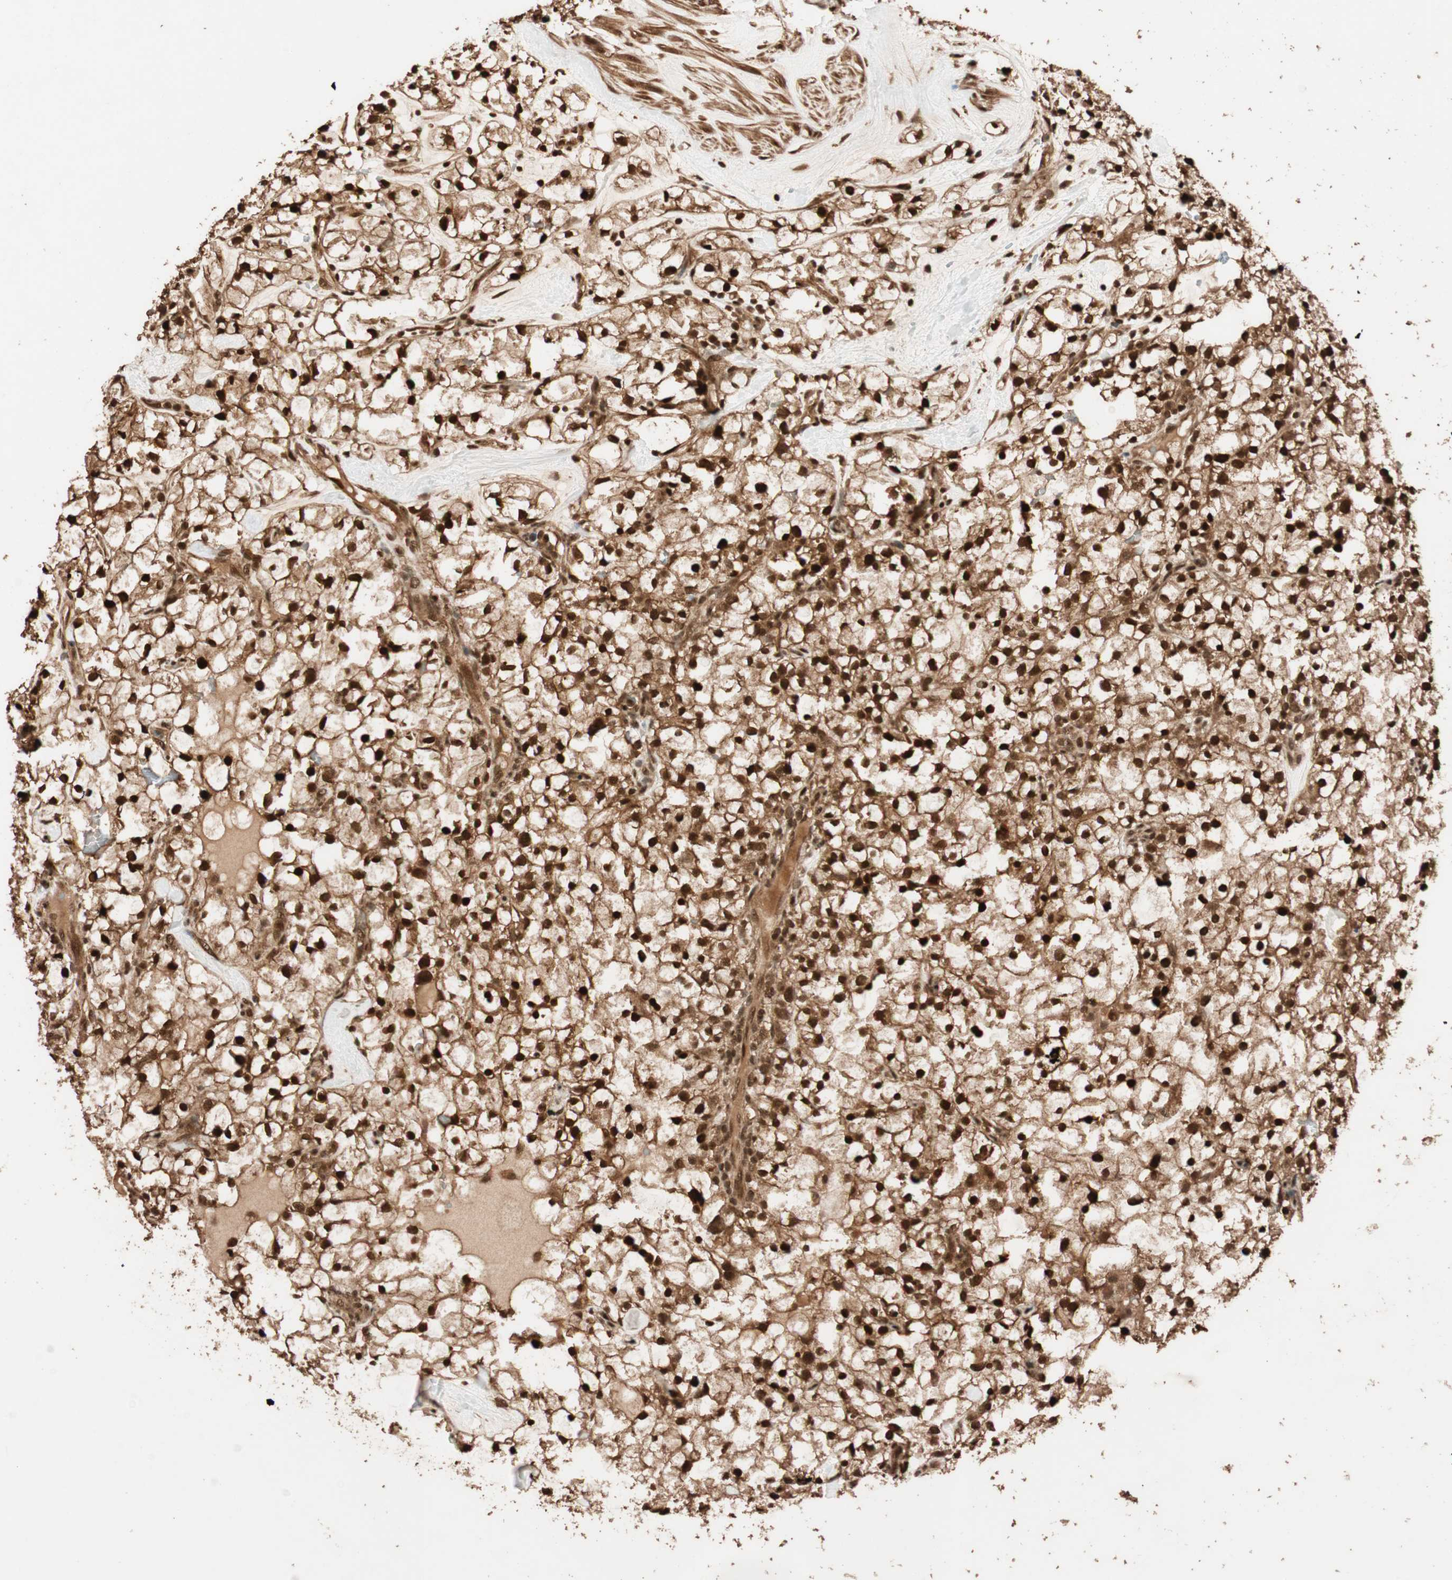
{"staining": {"intensity": "strong", "quantity": ">75%", "location": "cytoplasmic/membranous,nuclear"}, "tissue": "renal cancer", "cell_type": "Tumor cells", "image_type": "cancer", "snomed": [{"axis": "morphology", "description": "Adenocarcinoma, NOS"}, {"axis": "topography", "description": "Kidney"}], "caption": "An IHC image of neoplastic tissue is shown. Protein staining in brown highlights strong cytoplasmic/membranous and nuclear positivity in adenocarcinoma (renal) within tumor cells.", "gene": "ALKBH5", "patient": {"sex": "female", "age": 60}}